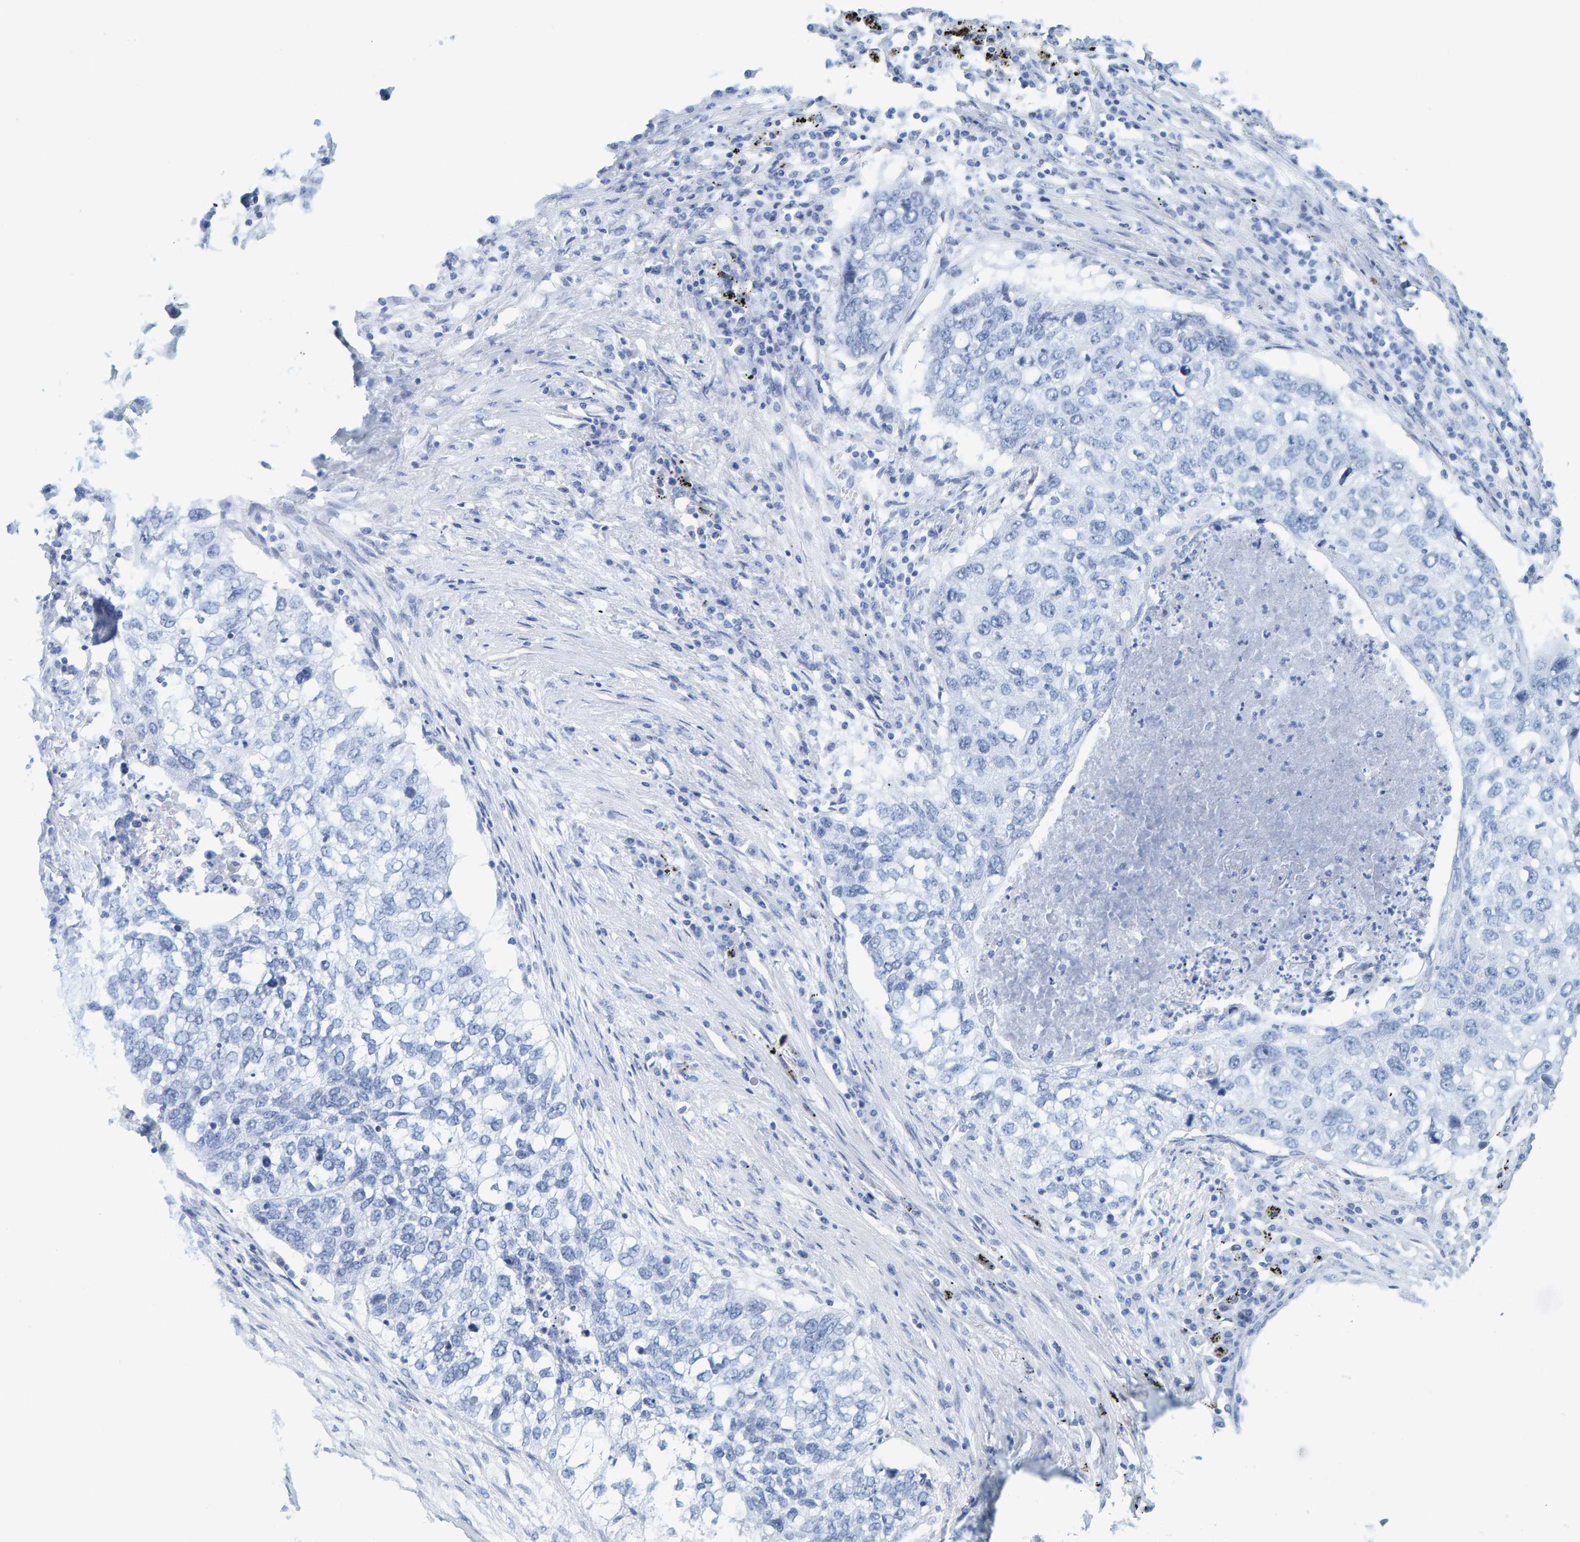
{"staining": {"intensity": "negative", "quantity": "none", "location": "none"}, "tissue": "lung cancer", "cell_type": "Tumor cells", "image_type": "cancer", "snomed": [{"axis": "morphology", "description": "Squamous cell carcinoma, NOS"}, {"axis": "topography", "description": "Lung"}], "caption": "Tumor cells are negative for brown protein staining in lung cancer.", "gene": "SFTPC", "patient": {"sex": "female", "age": 63}}